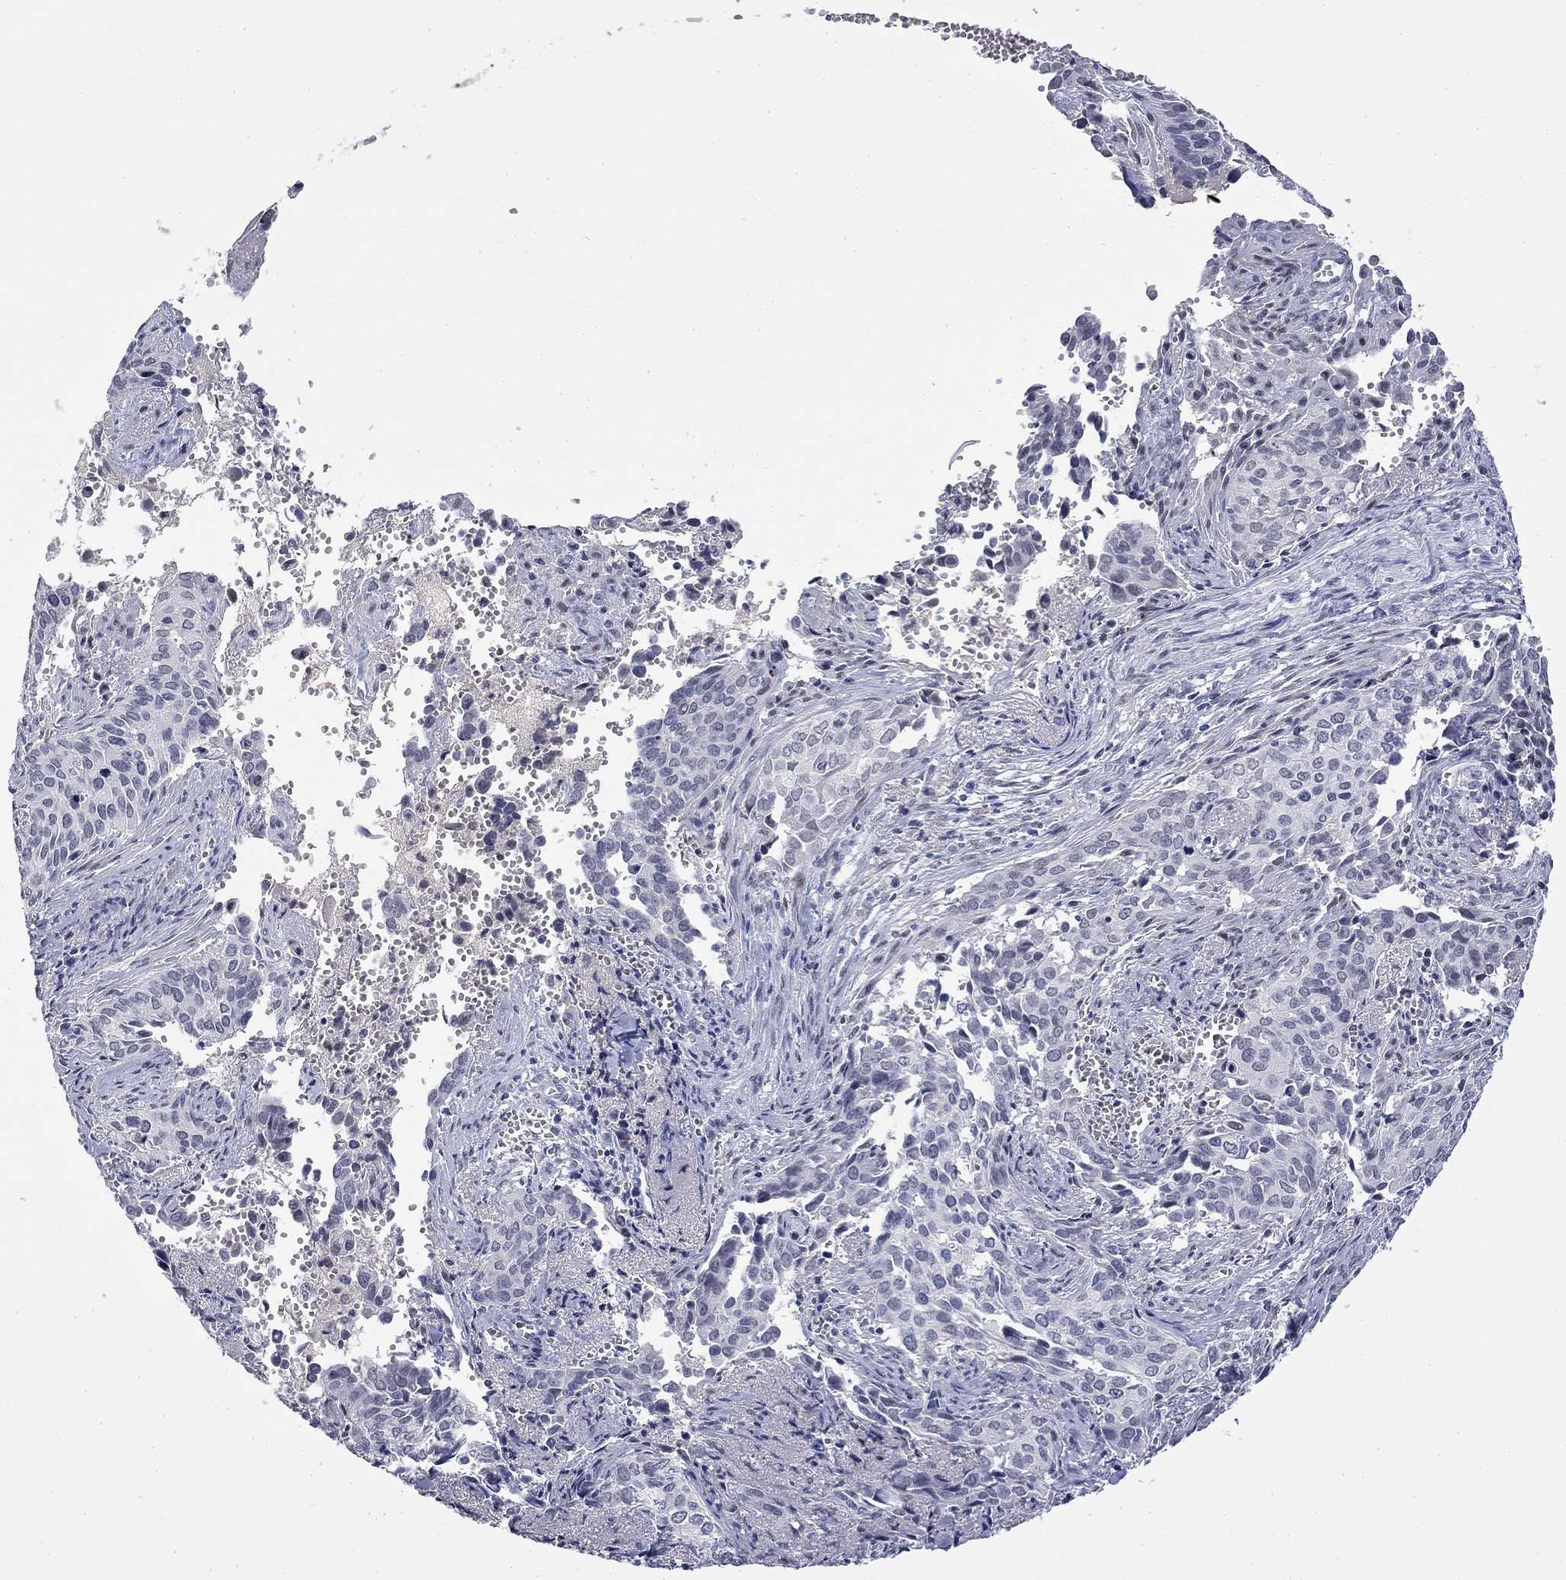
{"staining": {"intensity": "negative", "quantity": "none", "location": "none"}, "tissue": "cervical cancer", "cell_type": "Tumor cells", "image_type": "cancer", "snomed": [{"axis": "morphology", "description": "Squamous cell carcinoma, NOS"}, {"axis": "topography", "description": "Cervix"}], "caption": "A photomicrograph of squamous cell carcinoma (cervical) stained for a protein reveals no brown staining in tumor cells.", "gene": "SLC51A", "patient": {"sex": "female", "age": 29}}